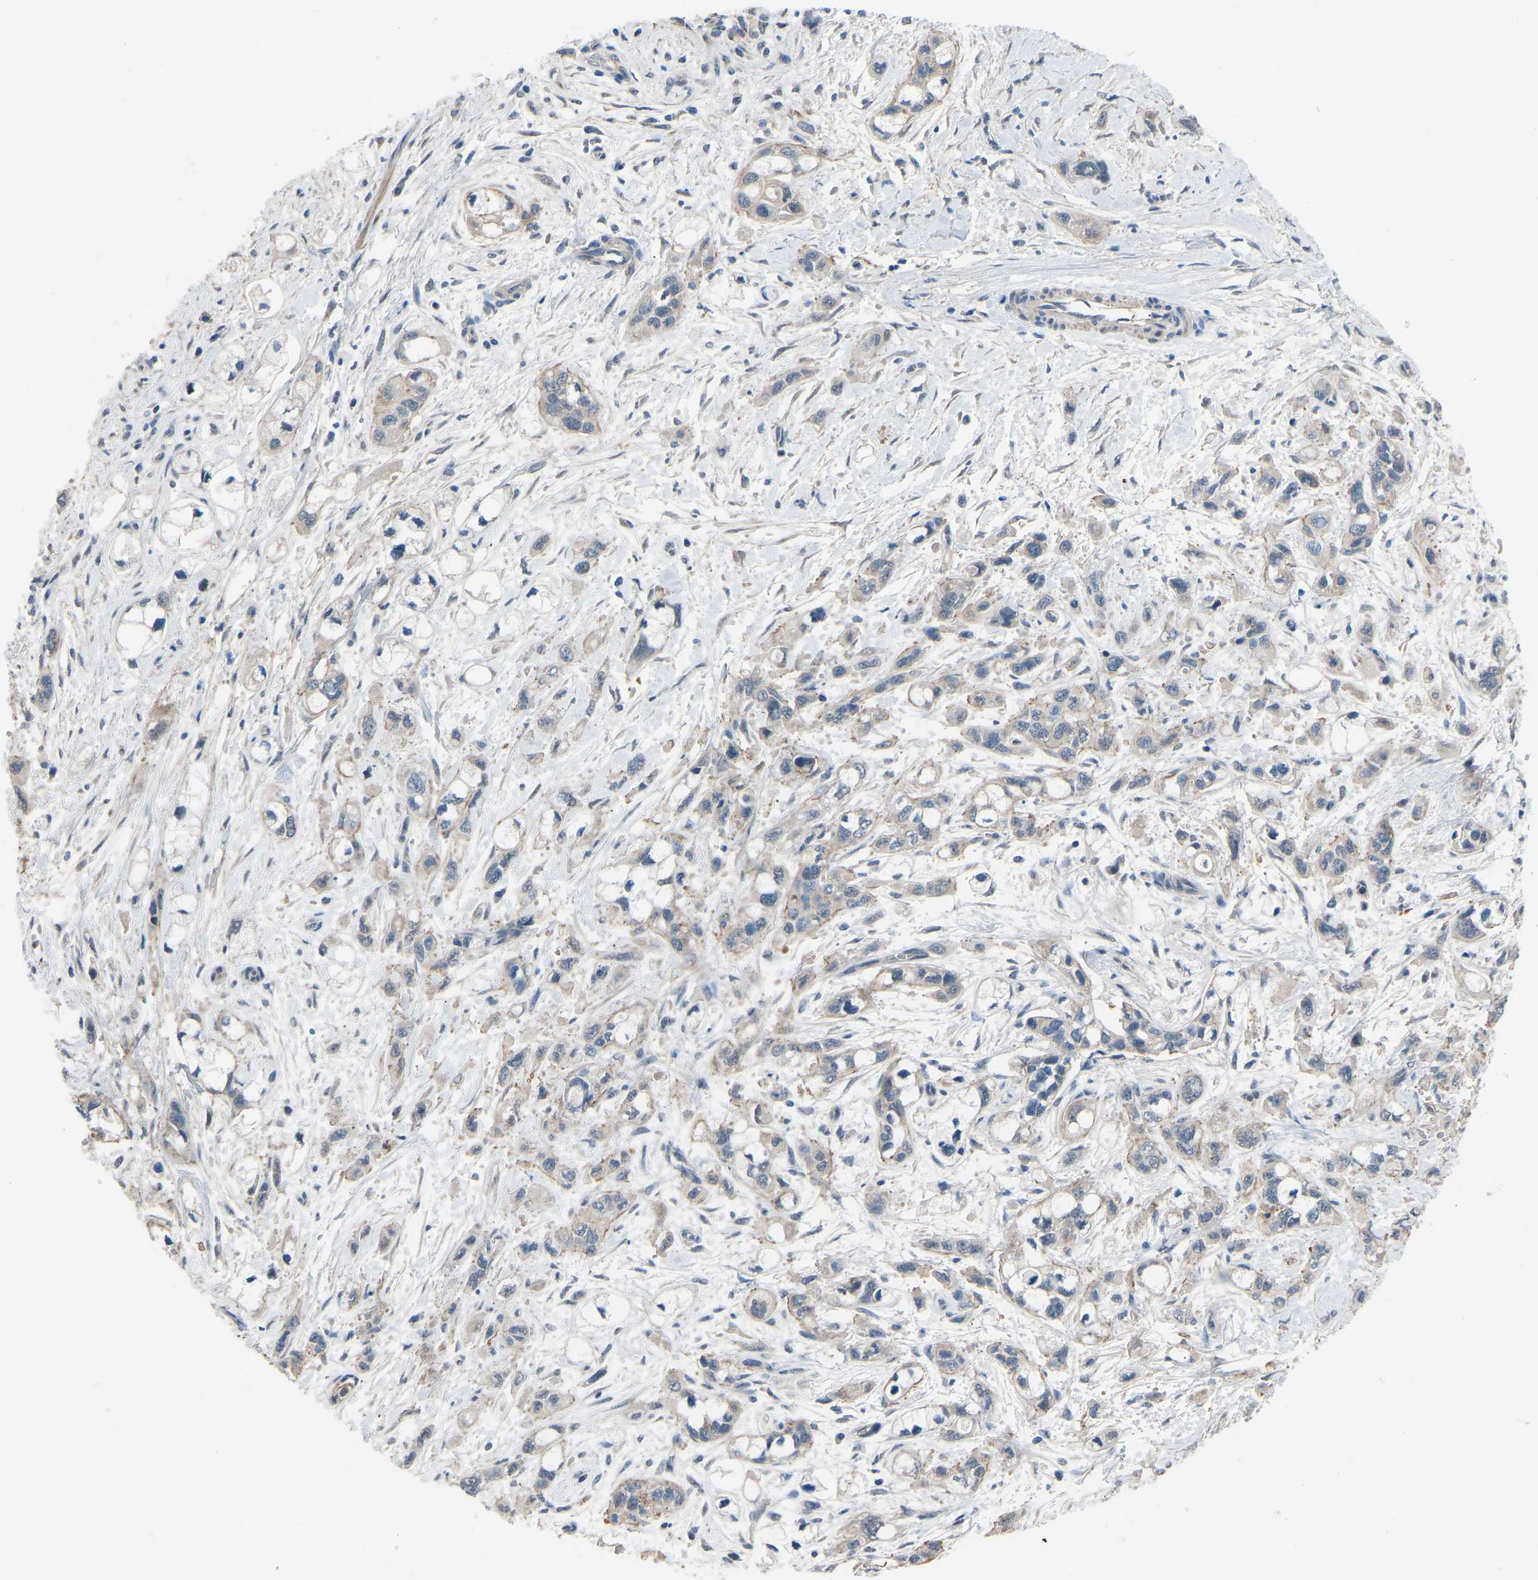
{"staining": {"intensity": "weak", "quantity": "<25%", "location": "cytoplasmic/membranous"}, "tissue": "pancreatic cancer", "cell_type": "Tumor cells", "image_type": "cancer", "snomed": [{"axis": "morphology", "description": "Adenocarcinoma, NOS"}, {"axis": "topography", "description": "Pancreas"}], "caption": "Tumor cells show no significant staining in adenocarcinoma (pancreatic).", "gene": "CDK2AP1", "patient": {"sex": "male", "age": 74}}